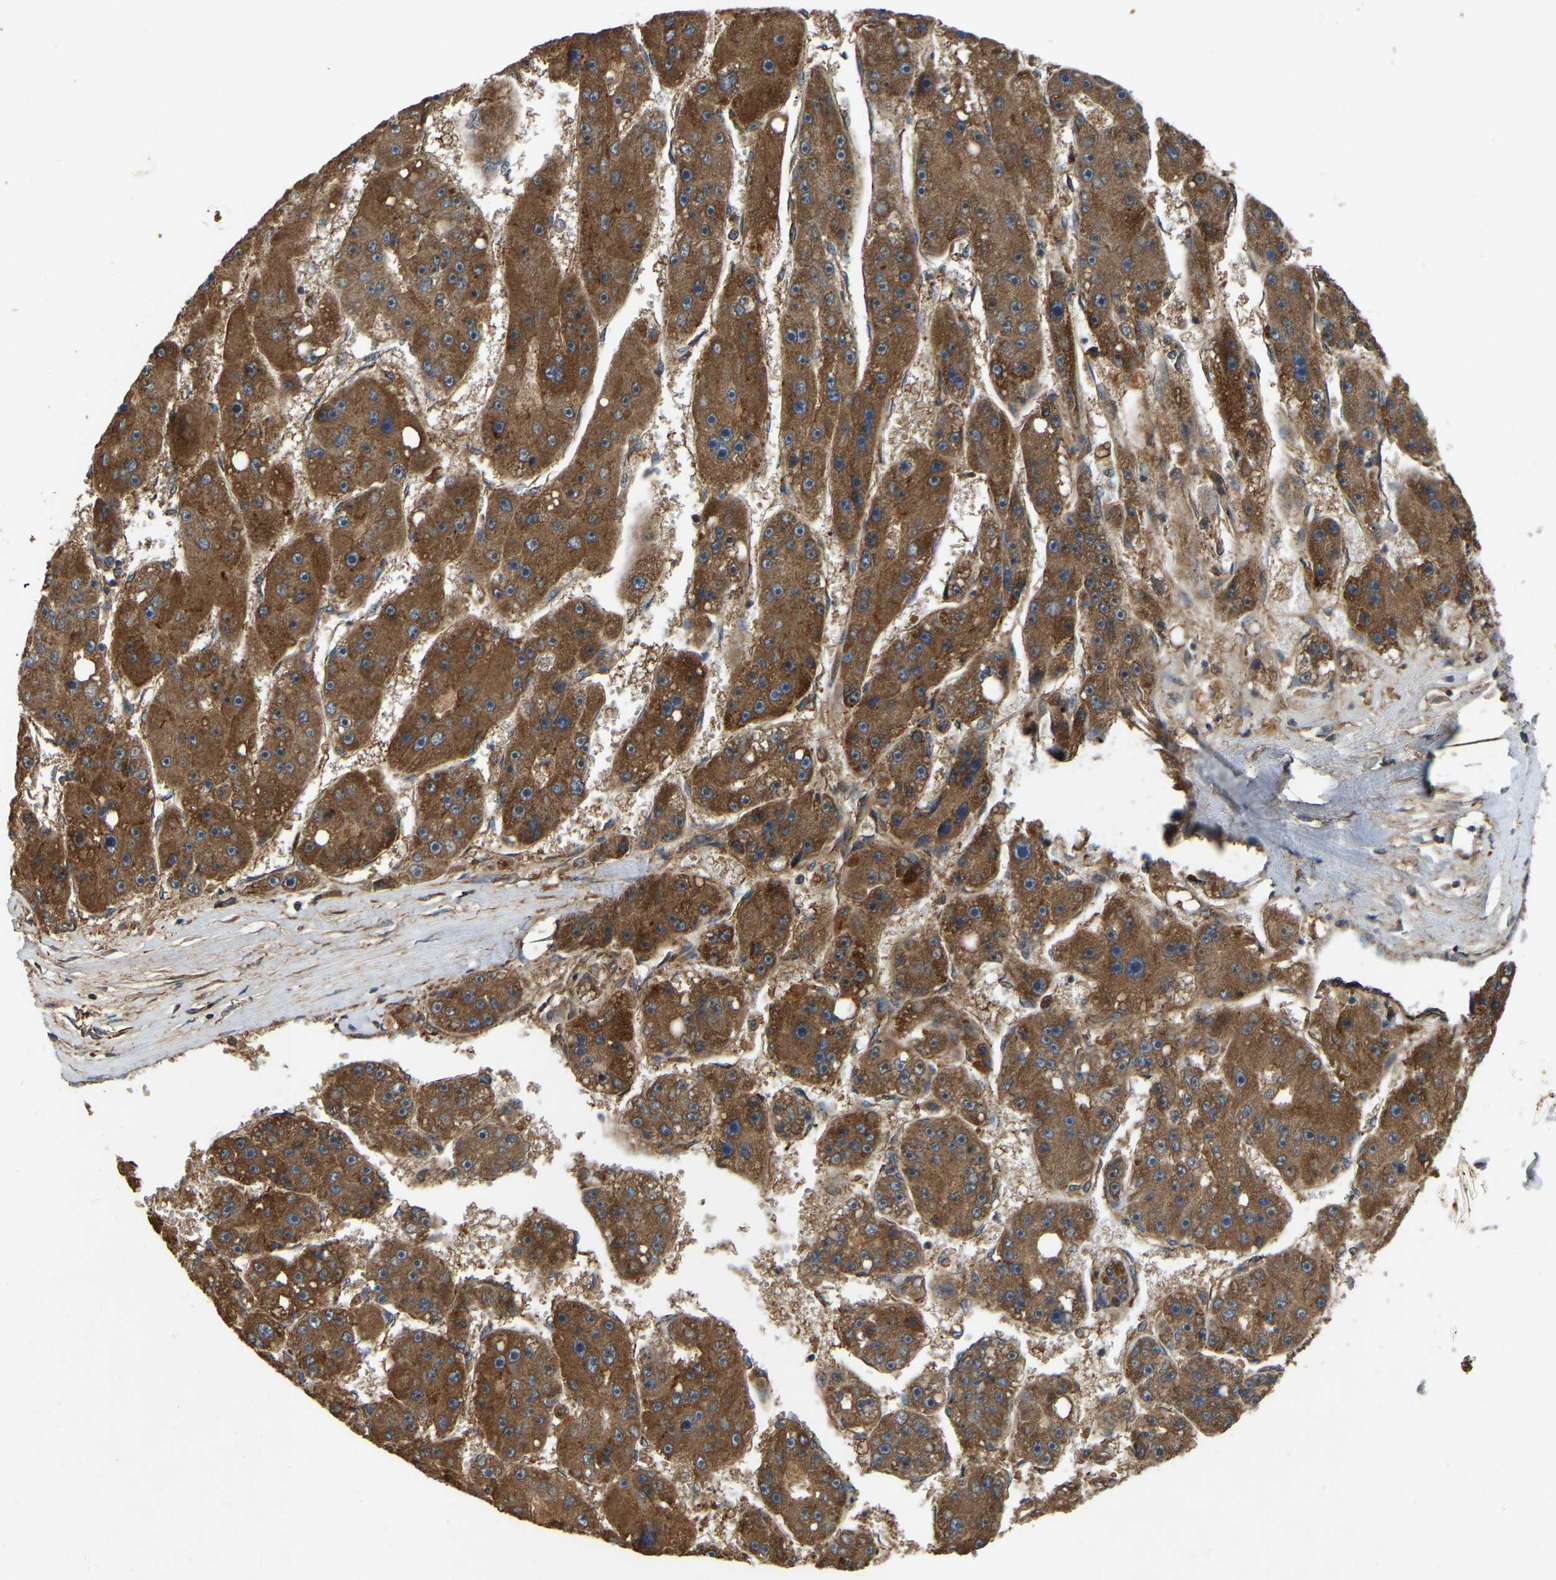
{"staining": {"intensity": "strong", "quantity": ">75%", "location": "cytoplasmic/membranous"}, "tissue": "liver cancer", "cell_type": "Tumor cells", "image_type": "cancer", "snomed": [{"axis": "morphology", "description": "Carcinoma, Hepatocellular, NOS"}, {"axis": "topography", "description": "Liver"}], "caption": "A high amount of strong cytoplasmic/membranous staining is identified in about >75% of tumor cells in liver cancer (hepatocellular carcinoma) tissue. The staining is performed using DAB (3,3'-diaminobenzidine) brown chromogen to label protein expression. The nuclei are counter-stained blue using hematoxylin.", "gene": "SAMD9L", "patient": {"sex": "female", "age": 61}}